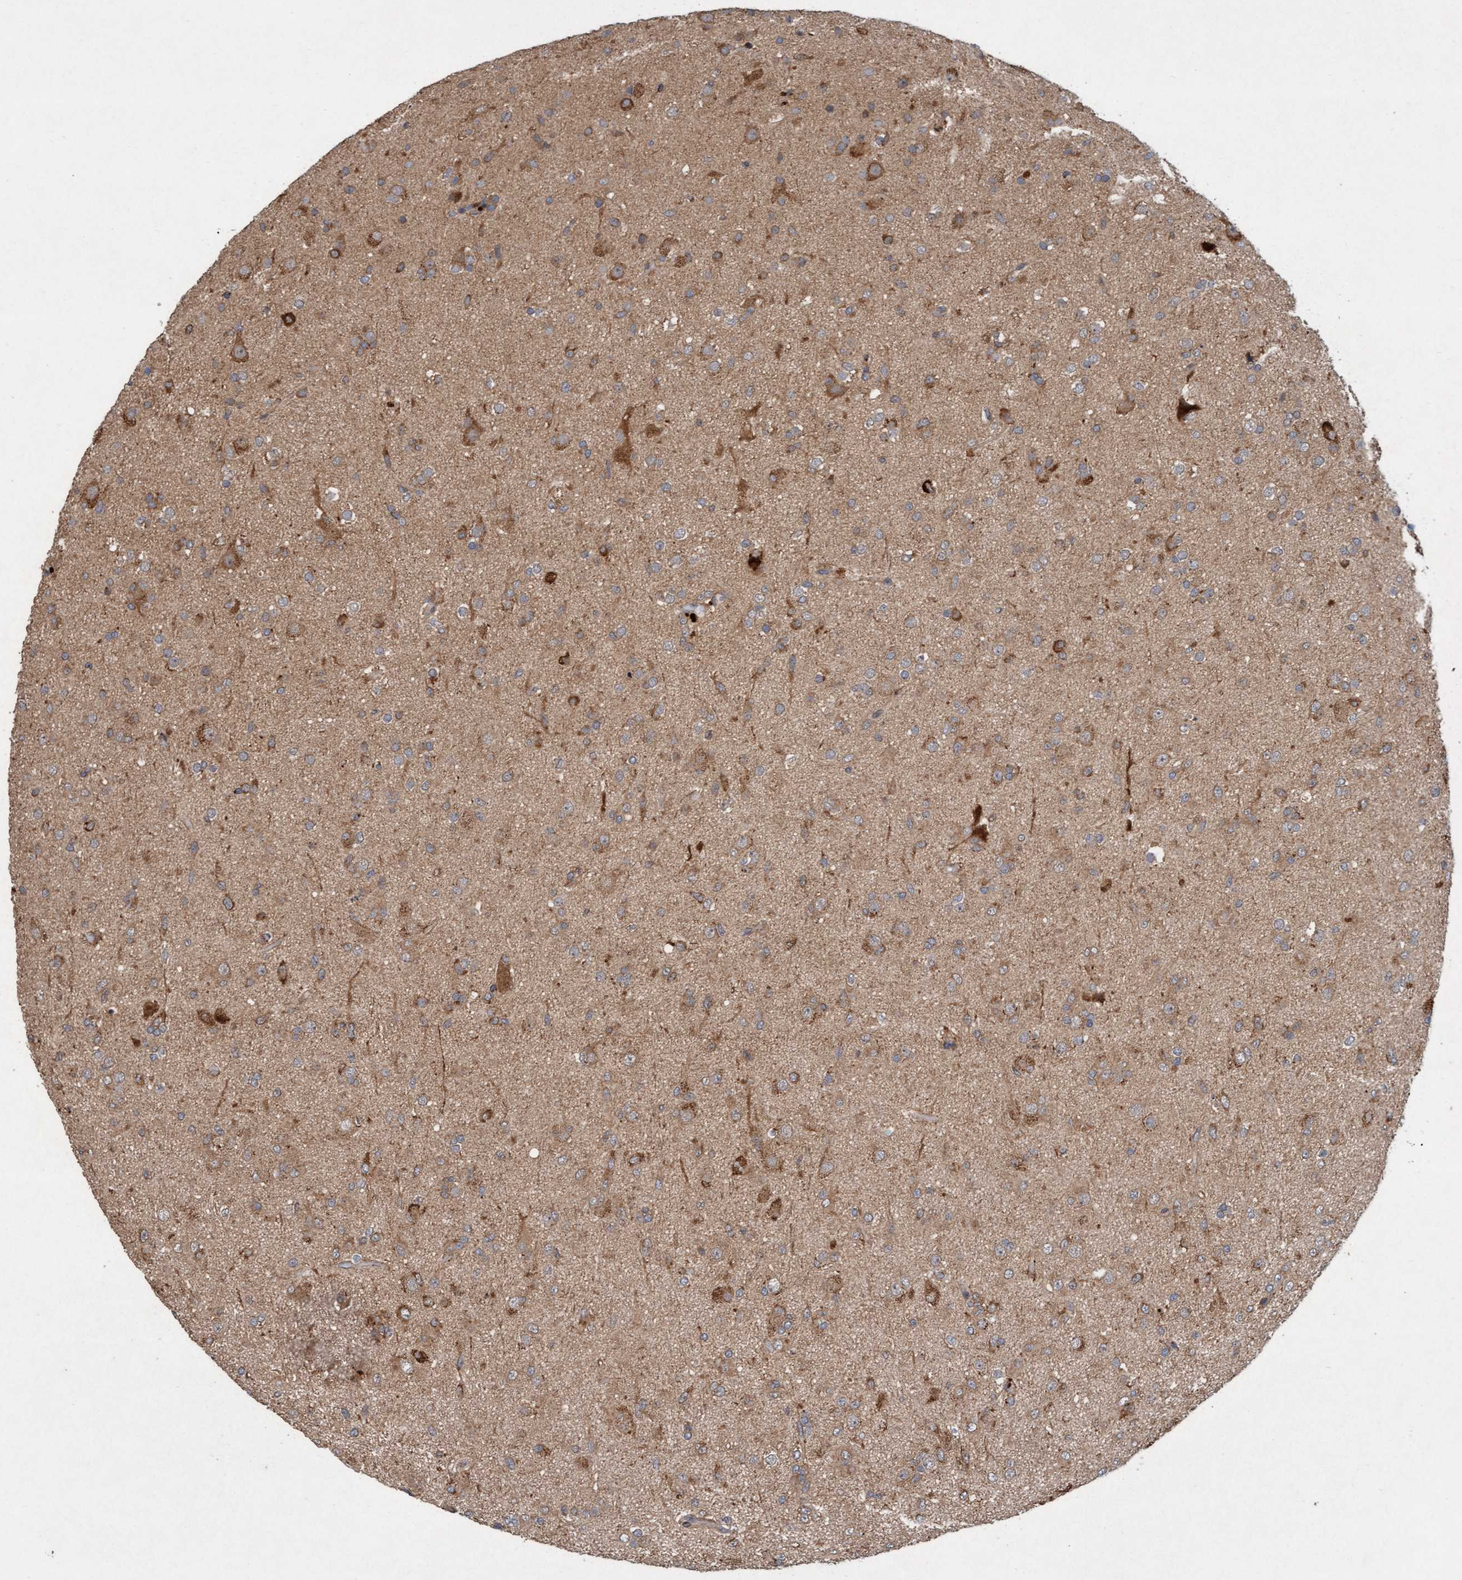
{"staining": {"intensity": "moderate", "quantity": "25%-75%", "location": "cytoplasmic/membranous"}, "tissue": "glioma", "cell_type": "Tumor cells", "image_type": "cancer", "snomed": [{"axis": "morphology", "description": "Glioma, malignant, Low grade"}, {"axis": "topography", "description": "Brain"}], "caption": "Tumor cells show medium levels of moderate cytoplasmic/membranous expression in approximately 25%-75% of cells in glioma.", "gene": "MLXIP", "patient": {"sex": "male", "age": 65}}